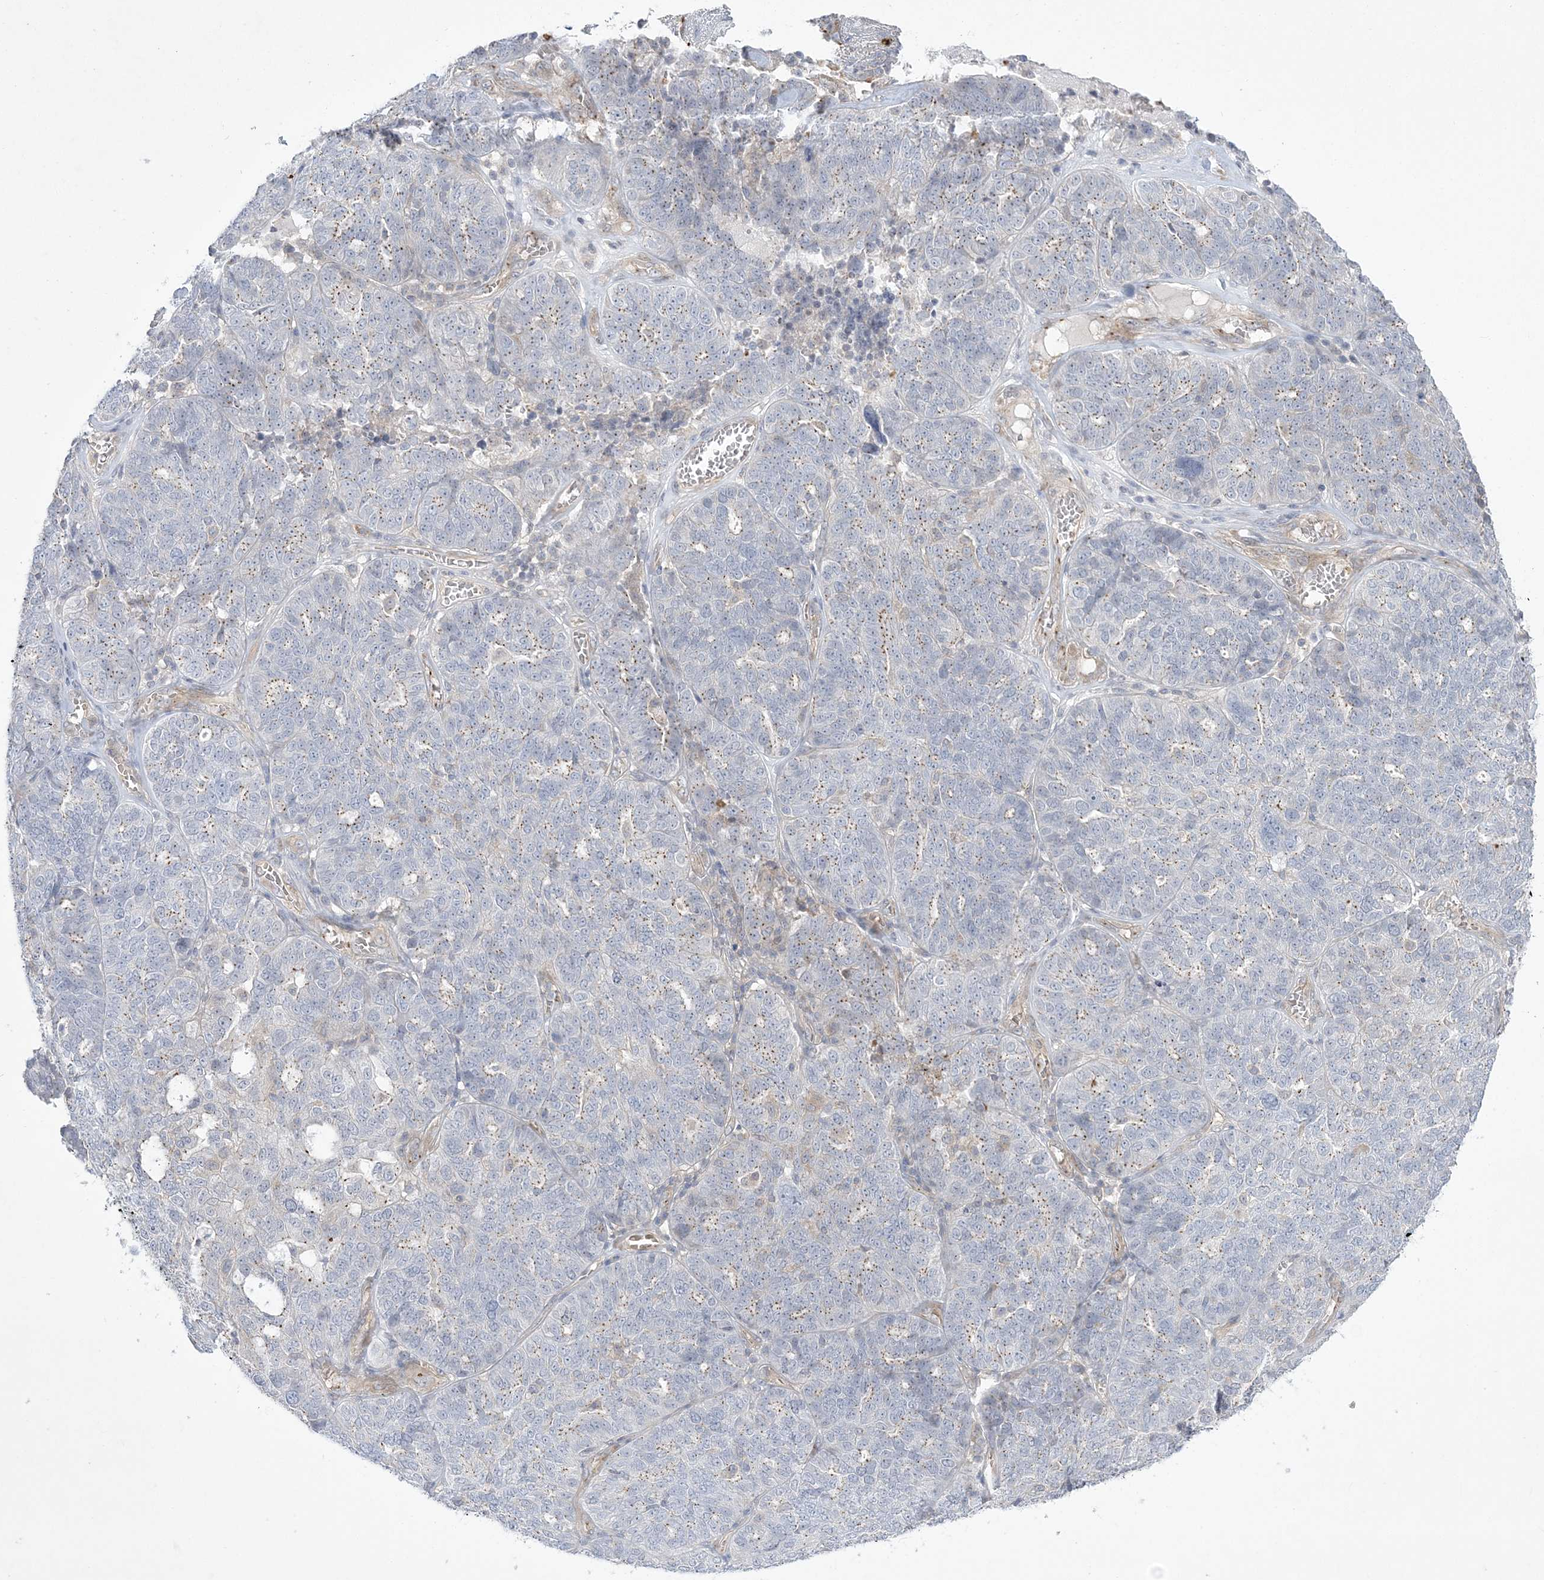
{"staining": {"intensity": "moderate", "quantity": "<25%", "location": "cytoplasmic/membranous"}, "tissue": "ovarian cancer", "cell_type": "Tumor cells", "image_type": "cancer", "snomed": [{"axis": "morphology", "description": "Cystadenocarcinoma, serous, NOS"}, {"axis": "topography", "description": "Ovary"}], "caption": "Human ovarian serous cystadenocarcinoma stained for a protein (brown) exhibits moderate cytoplasmic/membranous positive staining in approximately <25% of tumor cells.", "gene": "ADAMTS12", "patient": {"sex": "female", "age": 59}}